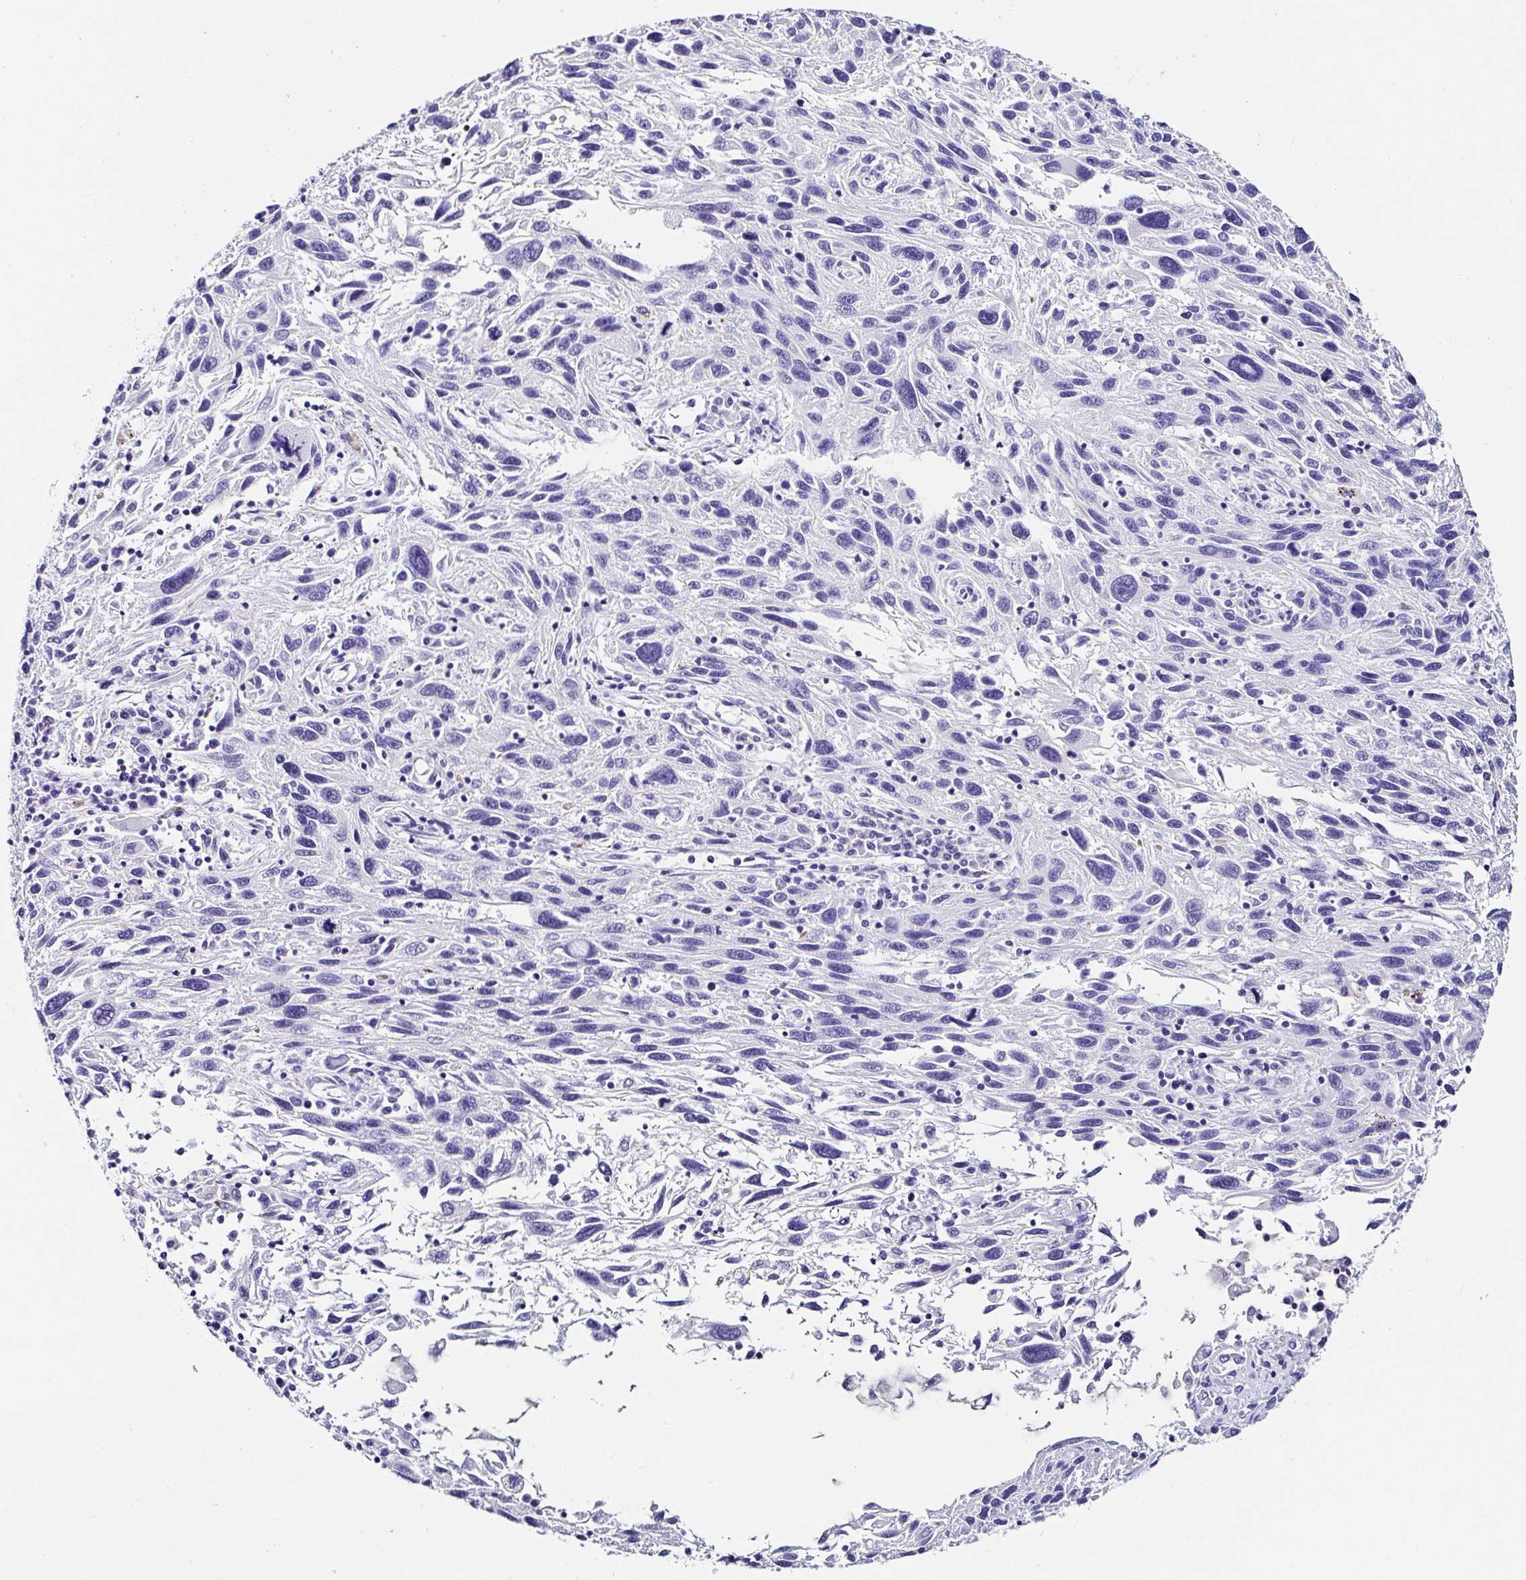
{"staining": {"intensity": "negative", "quantity": "none", "location": "none"}, "tissue": "melanoma", "cell_type": "Tumor cells", "image_type": "cancer", "snomed": [{"axis": "morphology", "description": "Malignant melanoma, NOS"}, {"axis": "topography", "description": "Skin"}], "caption": "Tumor cells show no significant positivity in malignant melanoma. Nuclei are stained in blue.", "gene": "TMPRSS11E", "patient": {"sex": "male", "age": 53}}